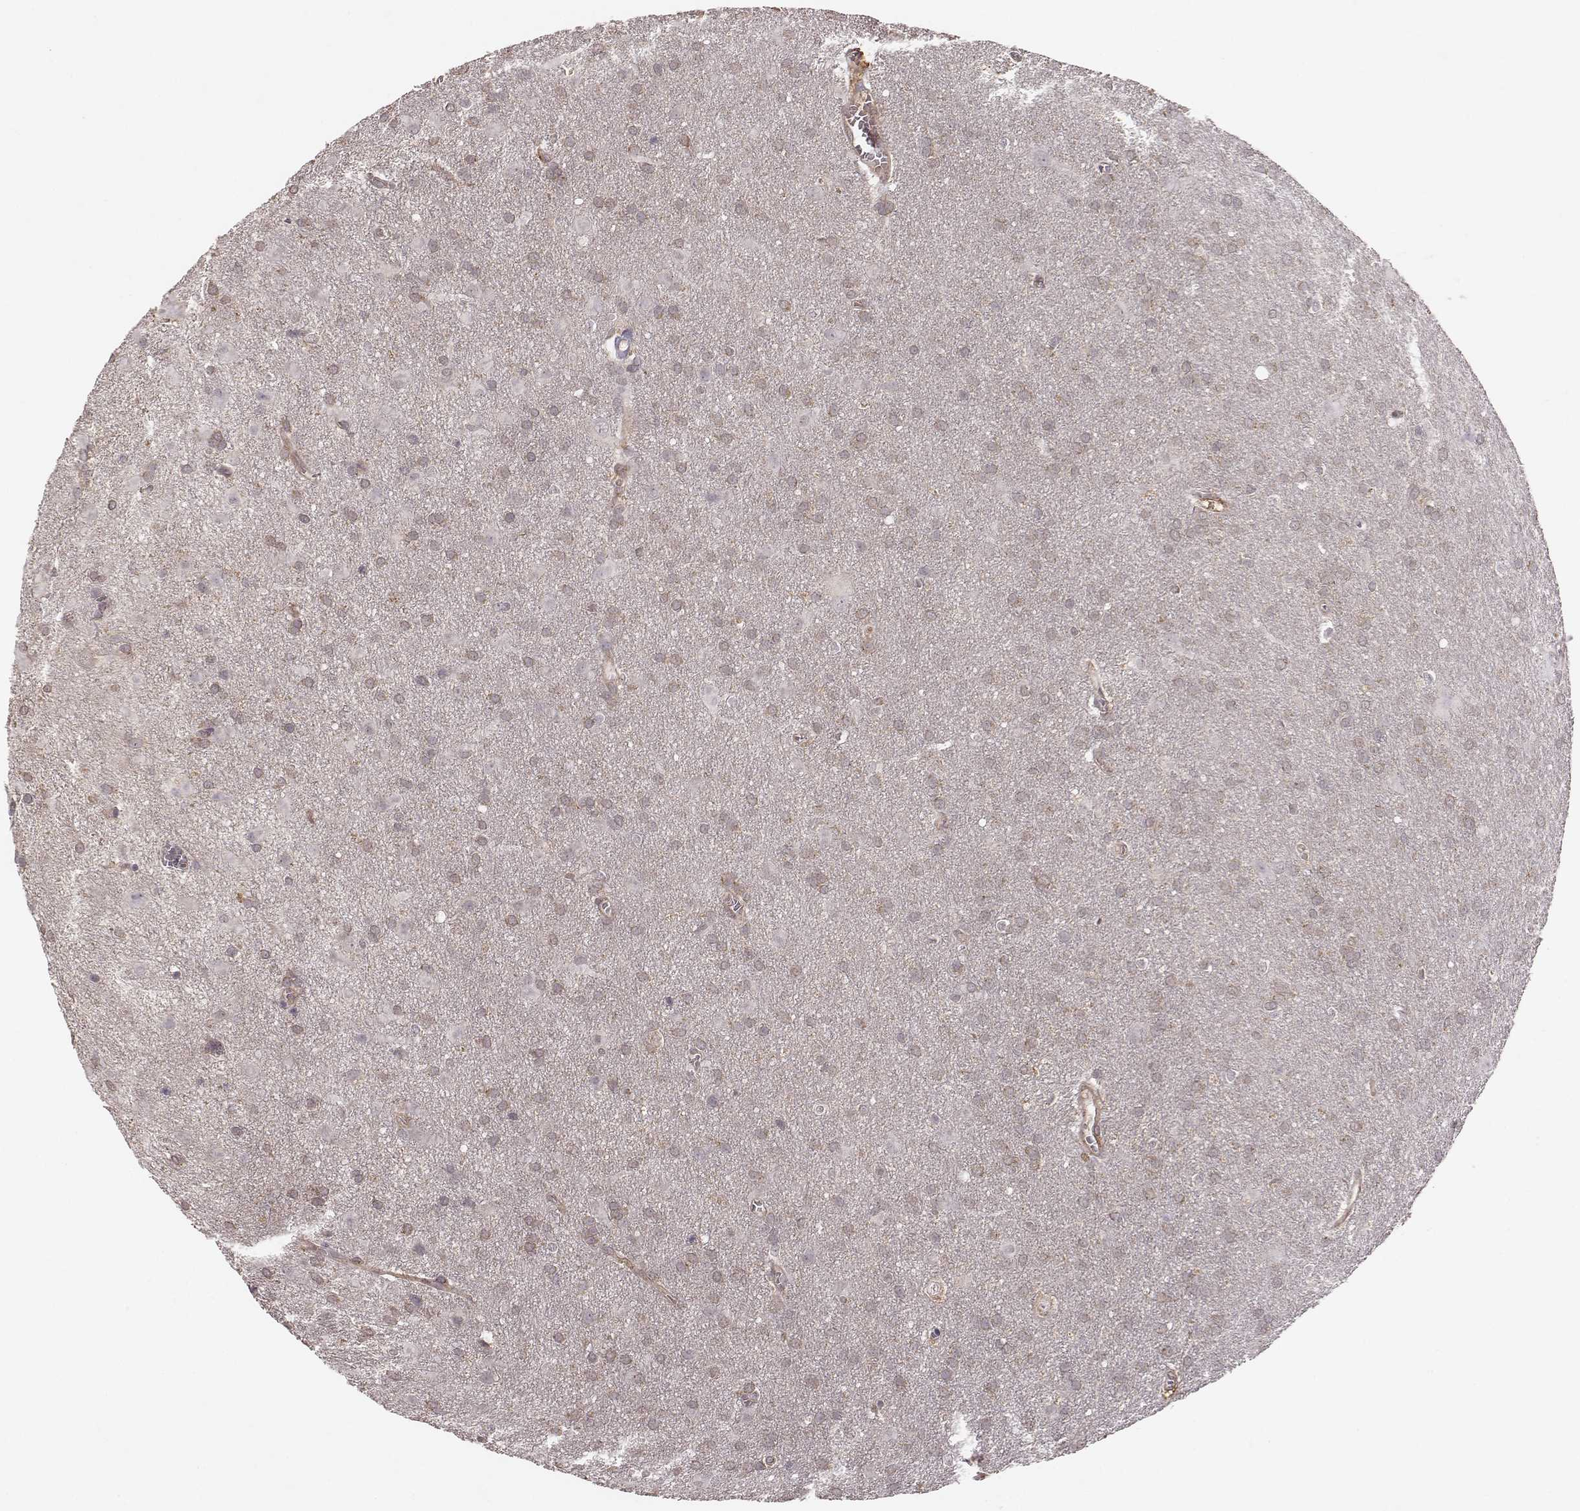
{"staining": {"intensity": "weak", "quantity": "25%-75%", "location": "cytoplasmic/membranous"}, "tissue": "glioma", "cell_type": "Tumor cells", "image_type": "cancer", "snomed": [{"axis": "morphology", "description": "Glioma, malignant, Low grade"}, {"axis": "topography", "description": "Brain"}], "caption": "Protein staining of glioma tissue reveals weak cytoplasmic/membranous staining in about 25%-75% of tumor cells.", "gene": "VPS26A", "patient": {"sex": "male", "age": 58}}